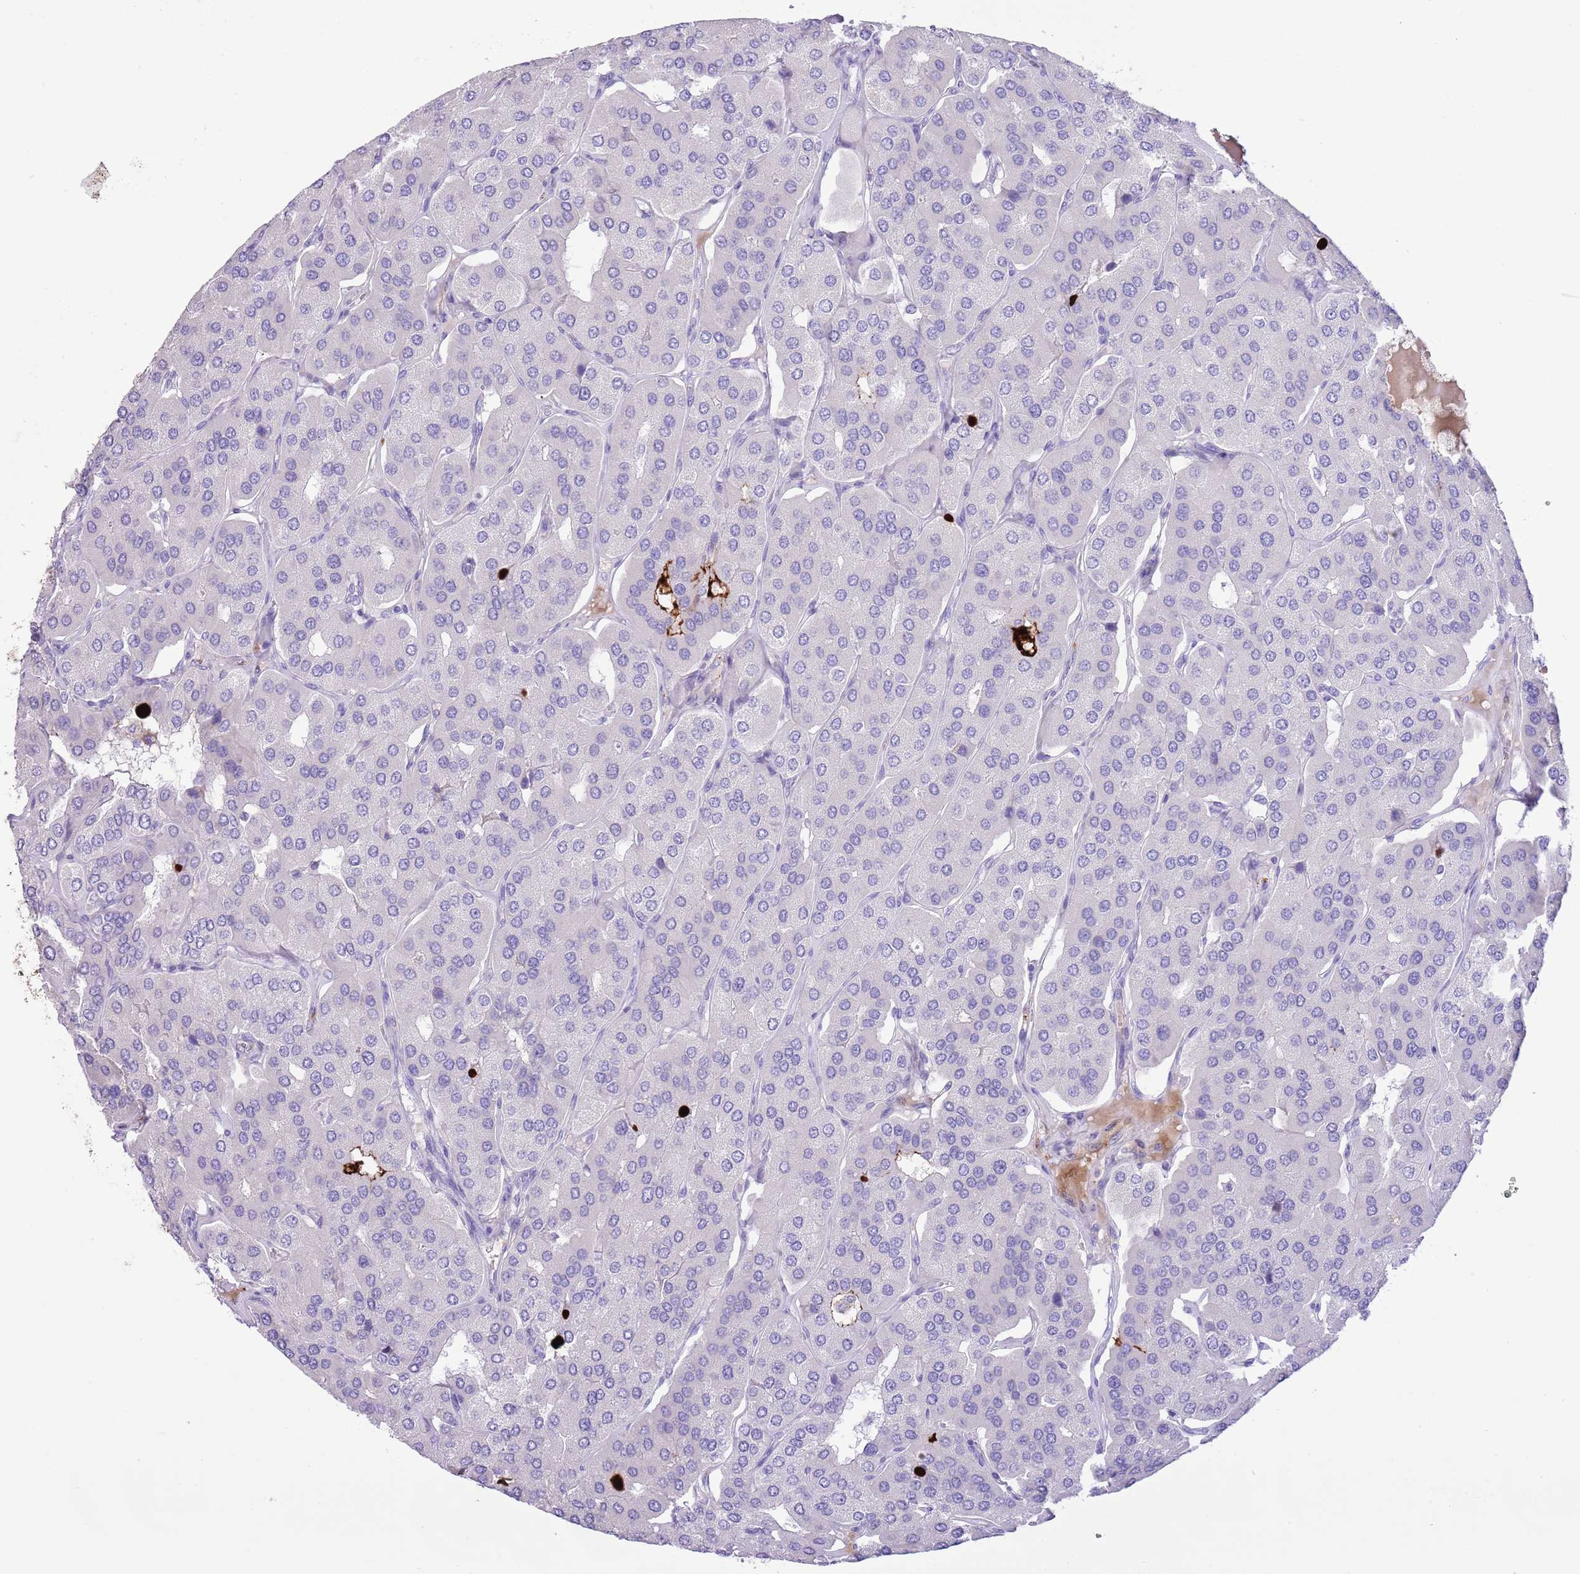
{"staining": {"intensity": "negative", "quantity": "none", "location": "none"}, "tissue": "parathyroid gland", "cell_type": "Glandular cells", "image_type": "normal", "snomed": [{"axis": "morphology", "description": "Normal tissue, NOS"}, {"axis": "morphology", "description": "Adenoma, NOS"}, {"axis": "topography", "description": "Parathyroid gland"}], "caption": "This micrograph is of normal parathyroid gland stained with immunohistochemistry to label a protein in brown with the nuclei are counter-stained blue. There is no expression in glandular cells. The staining is performed using DAB (3,3'-diaminobenzidine) brown chromogen with nuclei counter-stained in using hematoxylin.", "gene": "CLEC2A", "patient": {"sex": "female", "age": 86}}